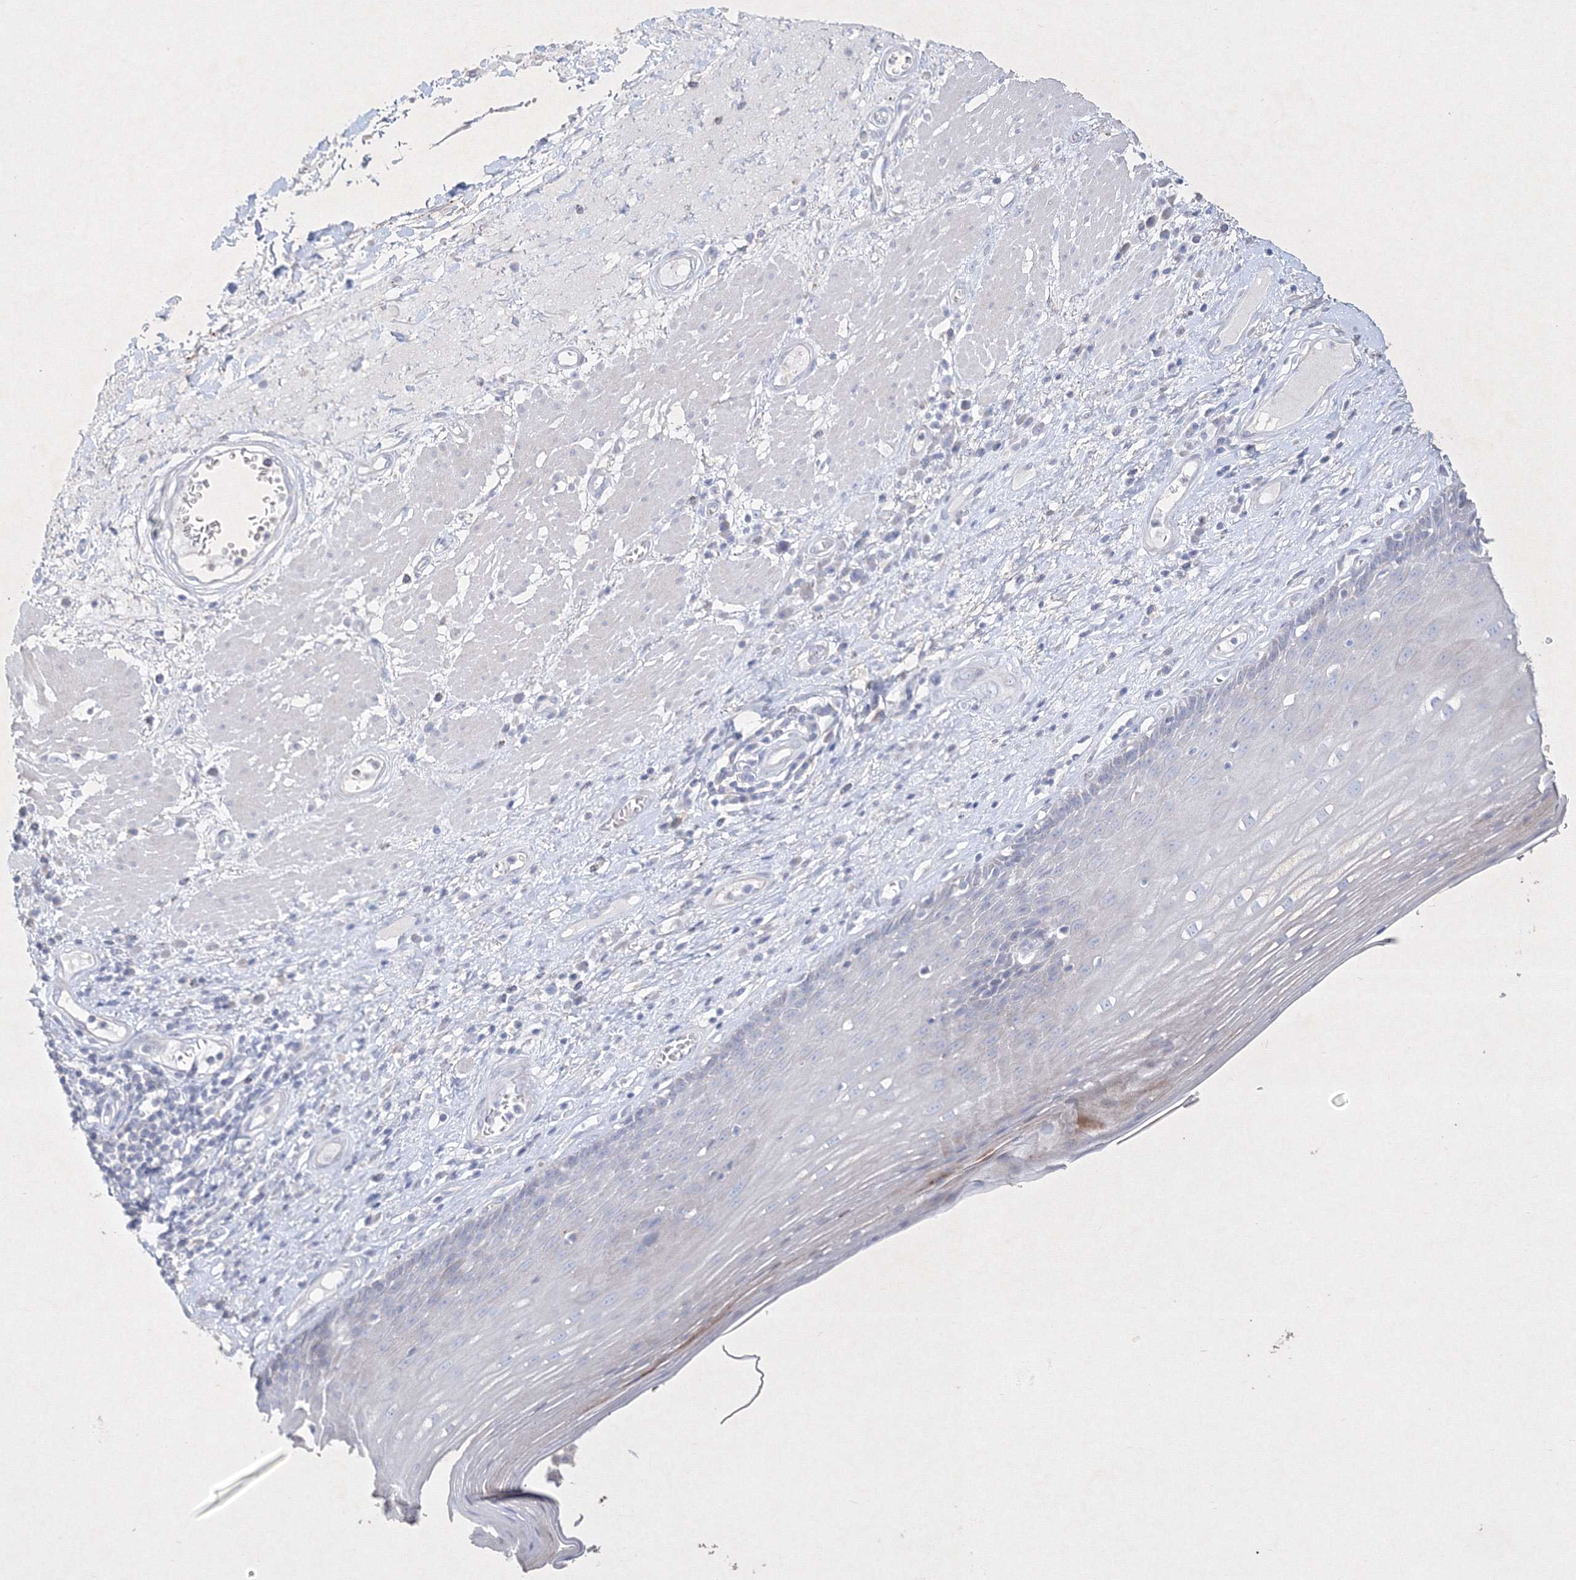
{"staining": {"intensity": "negative", "quantity": "none", "location": "none"}, "tissue": "esophagus", "cell_type": "Squamous epithelial cells", "image_type": "normal", "snomed": [{"axis": "morphology", "description": "Normal tissue, NOS"}, {"axis": "topography", "description": "Esophagus"}], "caption": "Photomicrograph shows no protein expression in squamous epithelial cells of unremarkable esophagus. (Brightfield microscopy of DAB (3,3'-diaminobenzidine) immunohistochemistry at high magnification).", "gene": "CXXC4", "patient": {"sex": "male", "age": 62}}